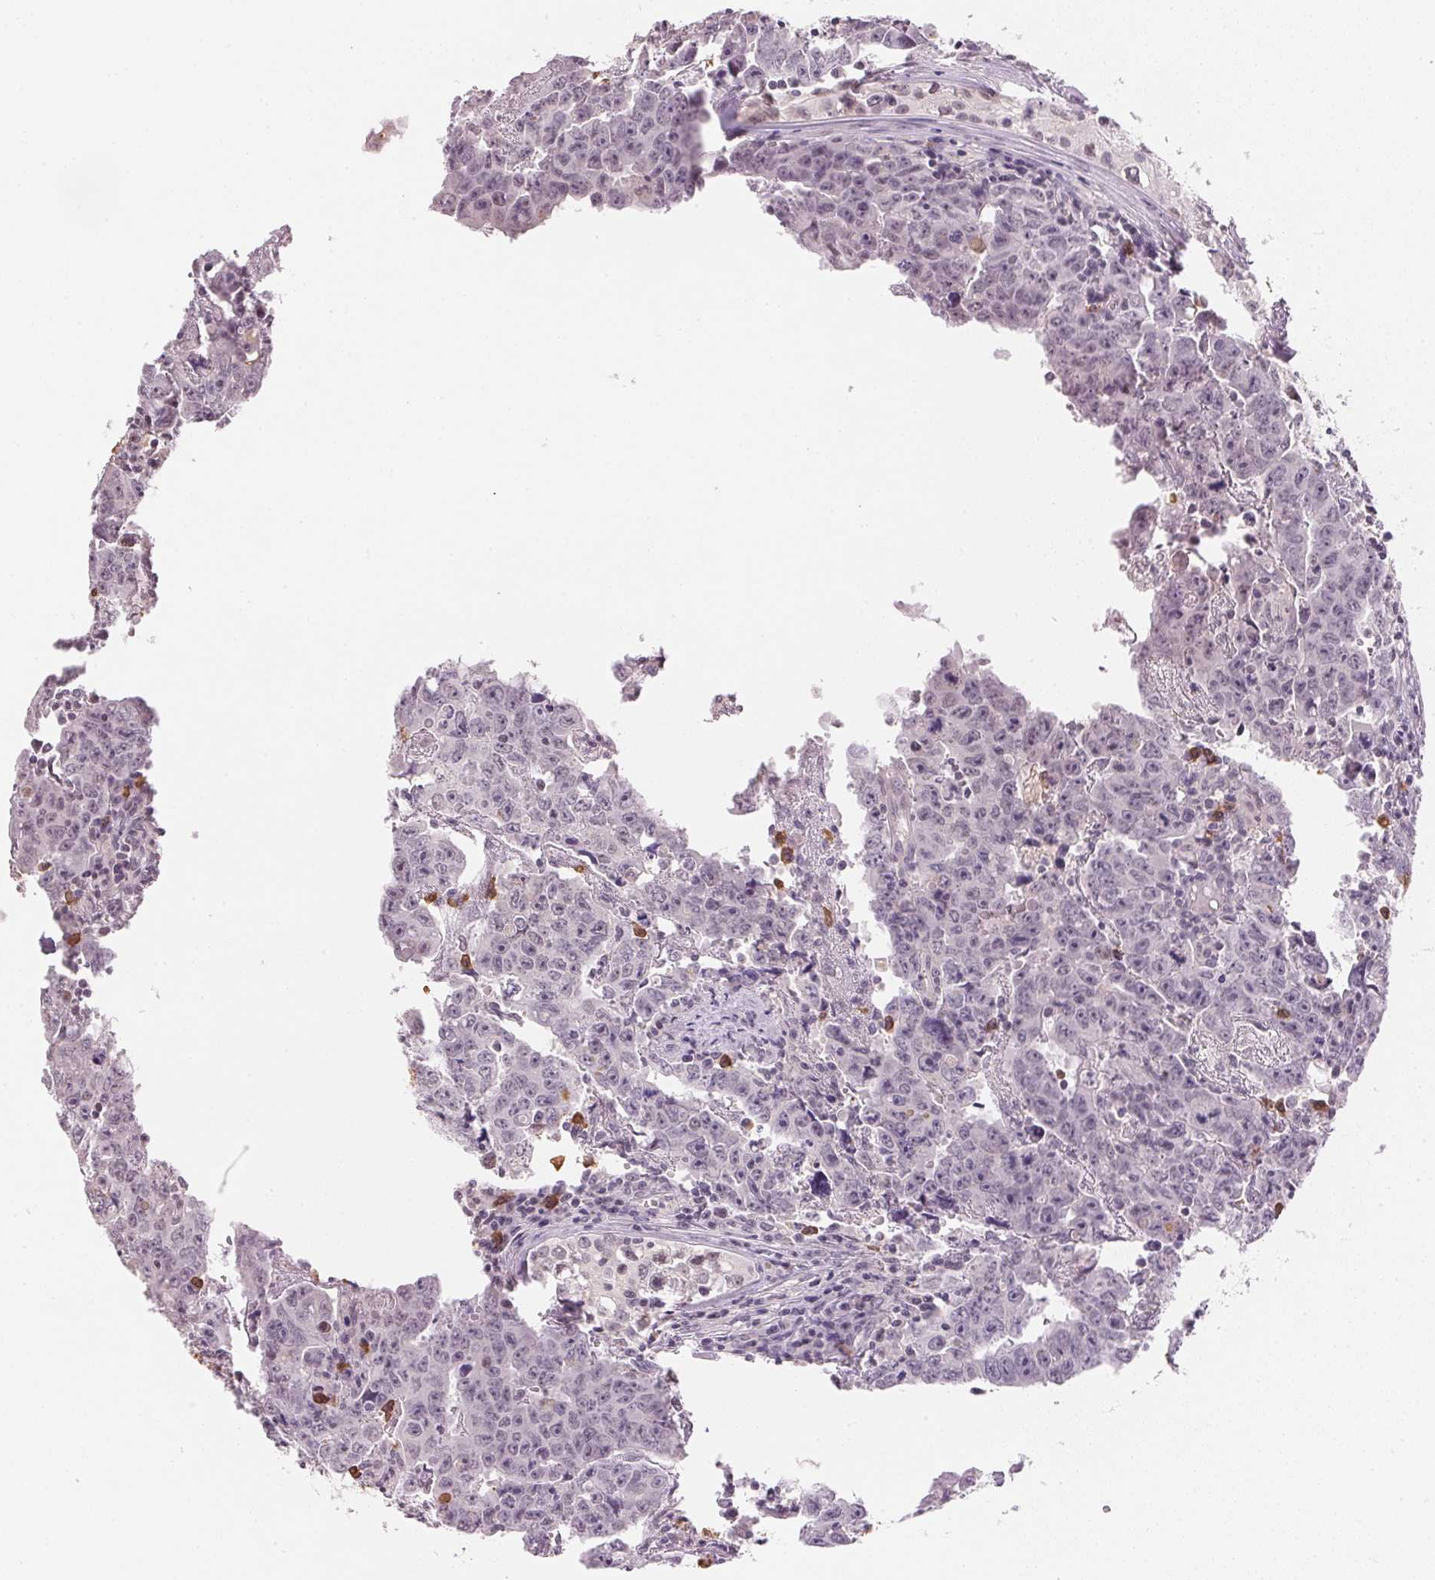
{"staining": {"intensity": "negative", "quantity": "none", "location": "none"}, "tissue": "testis cancer", "cell_type": "Tumor cells", "image_type": "cancer", "snomed": [{"axis": "morphology", "description": "Carcinoma, Embryonal, NOS"}, {"axis": "topography", "description": "Testis"}], "caption": "Testis embryonal carcinoma stained for a protein using IHC exhibits no positivity tumor cells.", "gene": "FNDC4", "patient": {"sex": "male", "age": 22}}